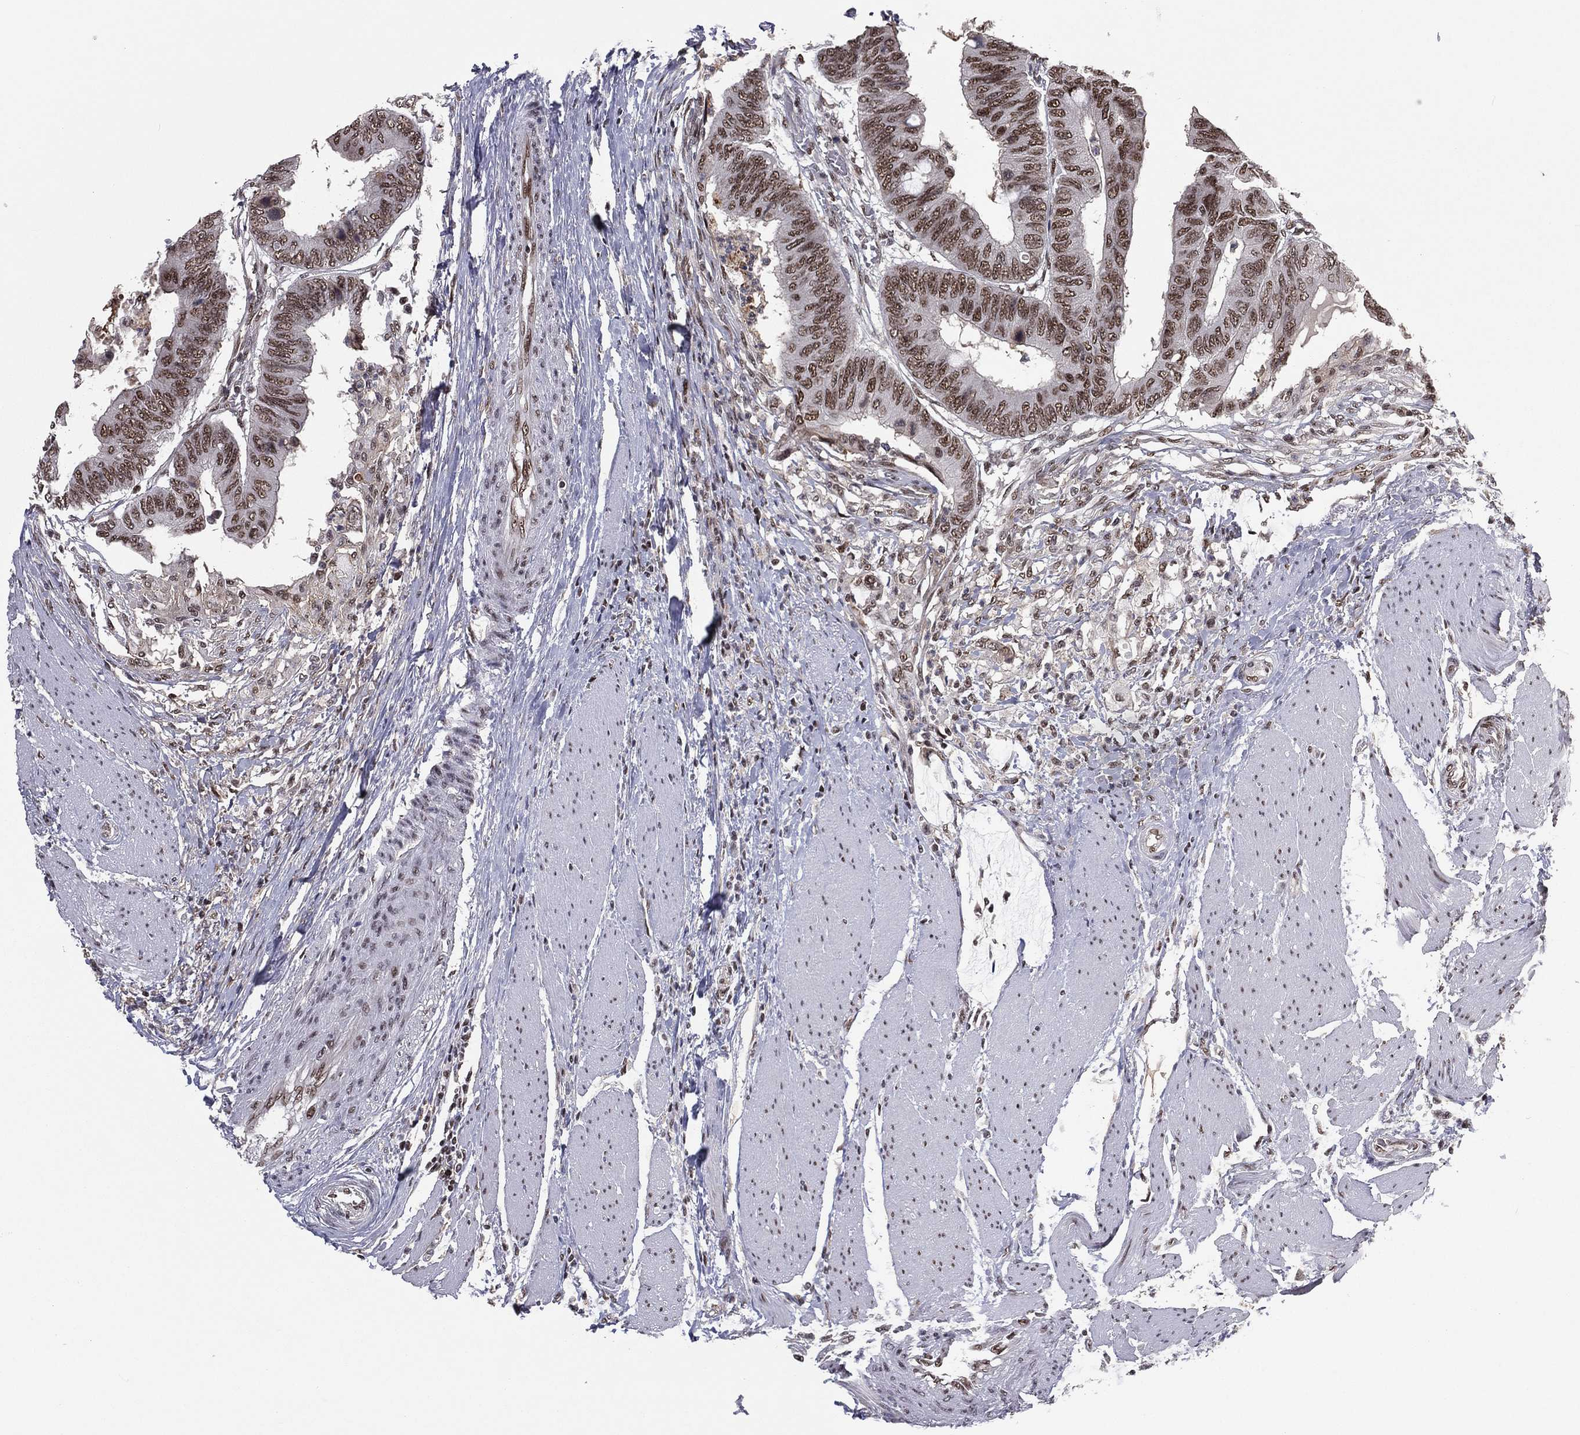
{"staining": {"intensity": "moderate", "quantity": ">75%", "location": "nuclear"}, "tissue": "colorectal cancer", "cell_type": "Tumor cells", "image_type": "cancer", "snomed": [{"axis": "morphology", "description": "Normal tissue, NOS"}, {"axis": "morphology", "description": "Adenocarcinoma, NOS"}, {"axis": "topography", "description": "Rectum"}, {"axis": "topography", "description": "Peripheral nerve tissue"}], "caption": "Tumor cells exhibit medium levels of moderate nuclear positivity in about >75% of cells in colorectal adenocarcinoma. (brown staining indicates protein expression, while blue staining denotes nuclei).", "gene": "GPALPP1", "patient": {"sex": "male", "age": 92}}